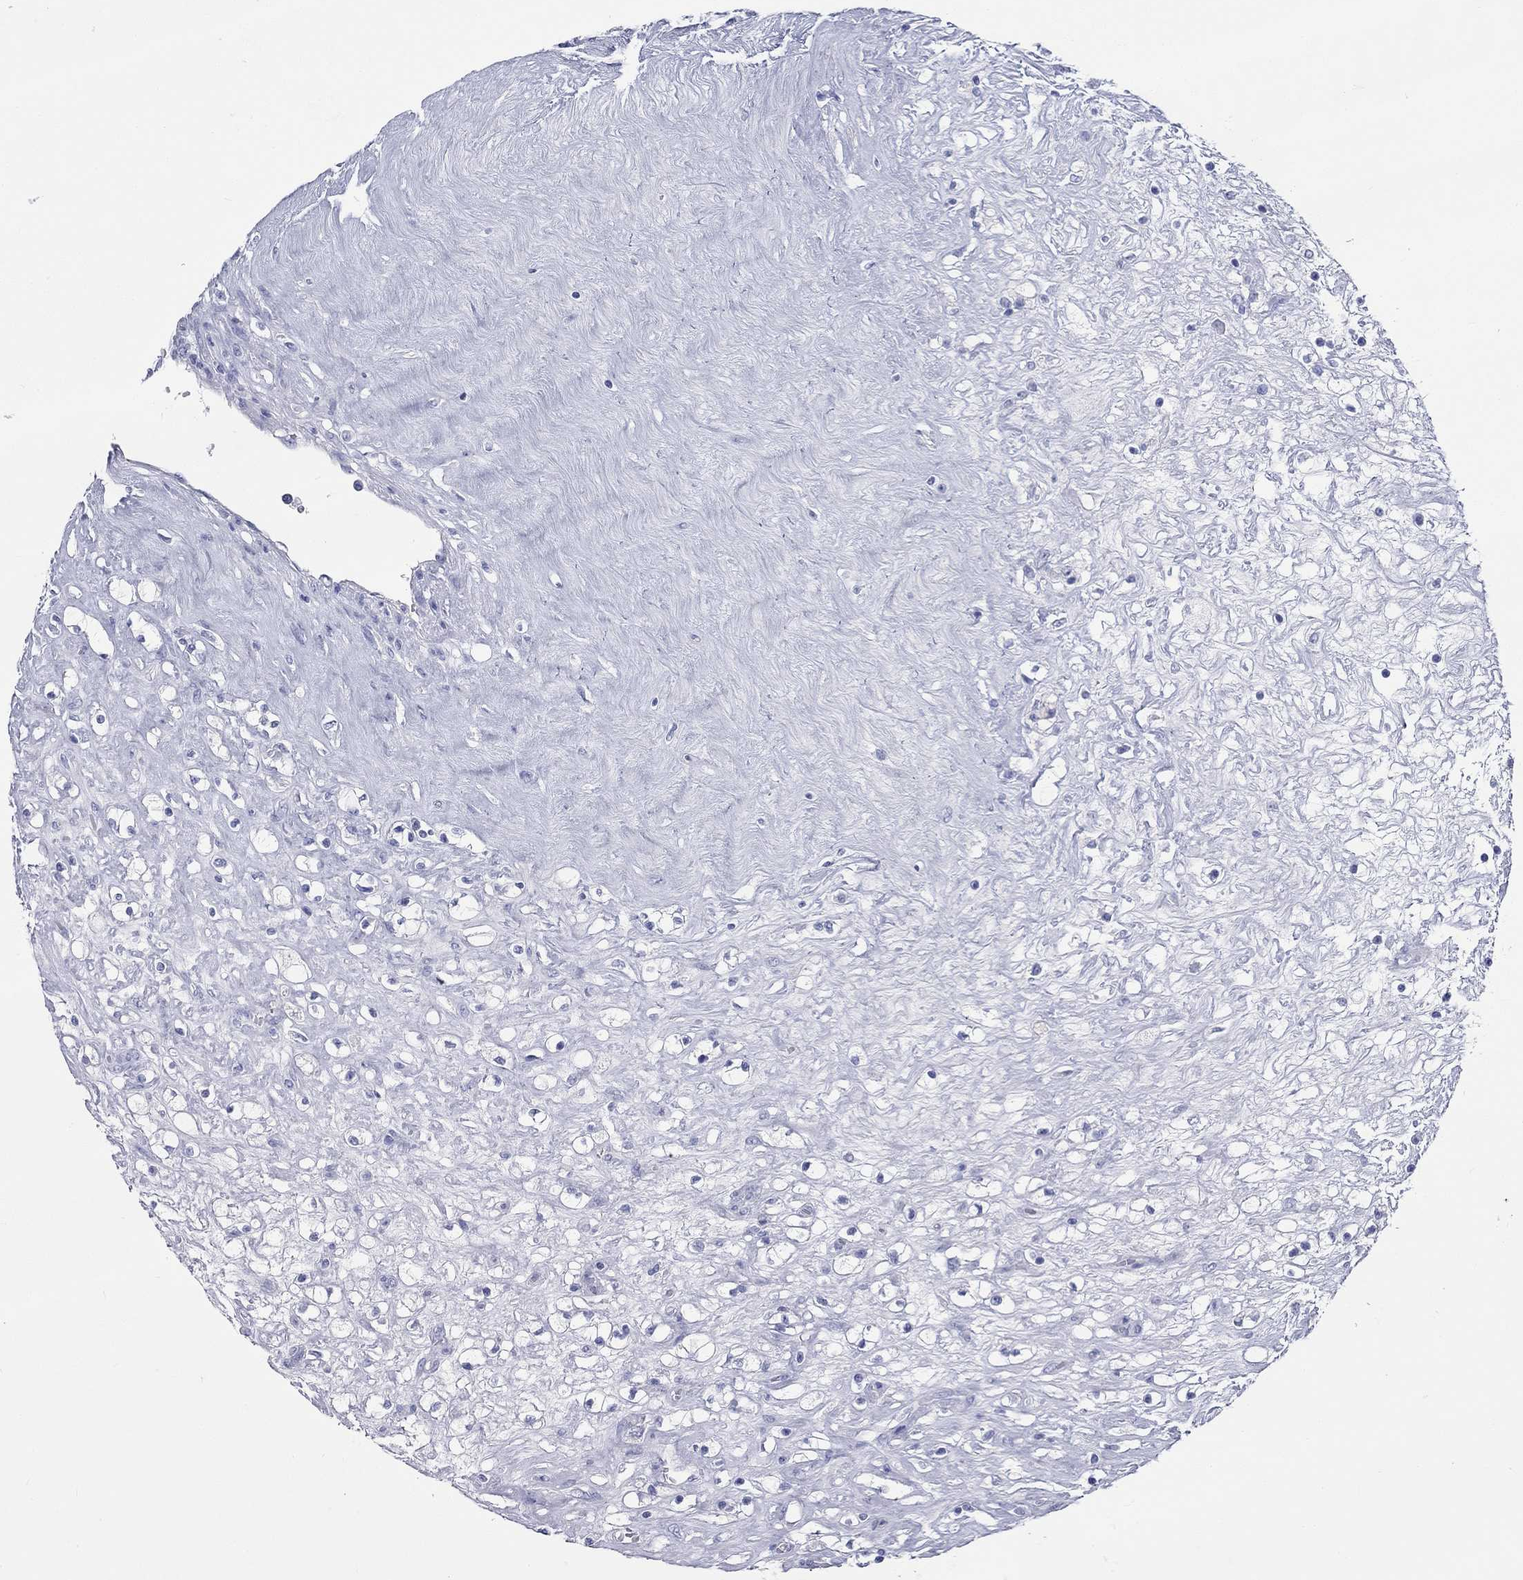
{"staining": {"intensity": "negative", "quantity": "none", "location": "none"}, "tissue": "renal cancer", "cell_type": "Tumor cells", "image_type": "cancer", "snomed": [{"axis": "morphology", "description": "Adenocarcinoma, NOS"}, {"axis": "topography", "description": "Kidney"}], "caption": "High magnification brightfield microscopy of renal cancer (adenocarcinoma) stained with DAB (3,3'-diaminobenzidine) (brown) and counterstained with hematoxylin (blue): tumor cells show no significant staining.", "gene": "SPATA9", "patient": {"sex": "male", "age": 67}}